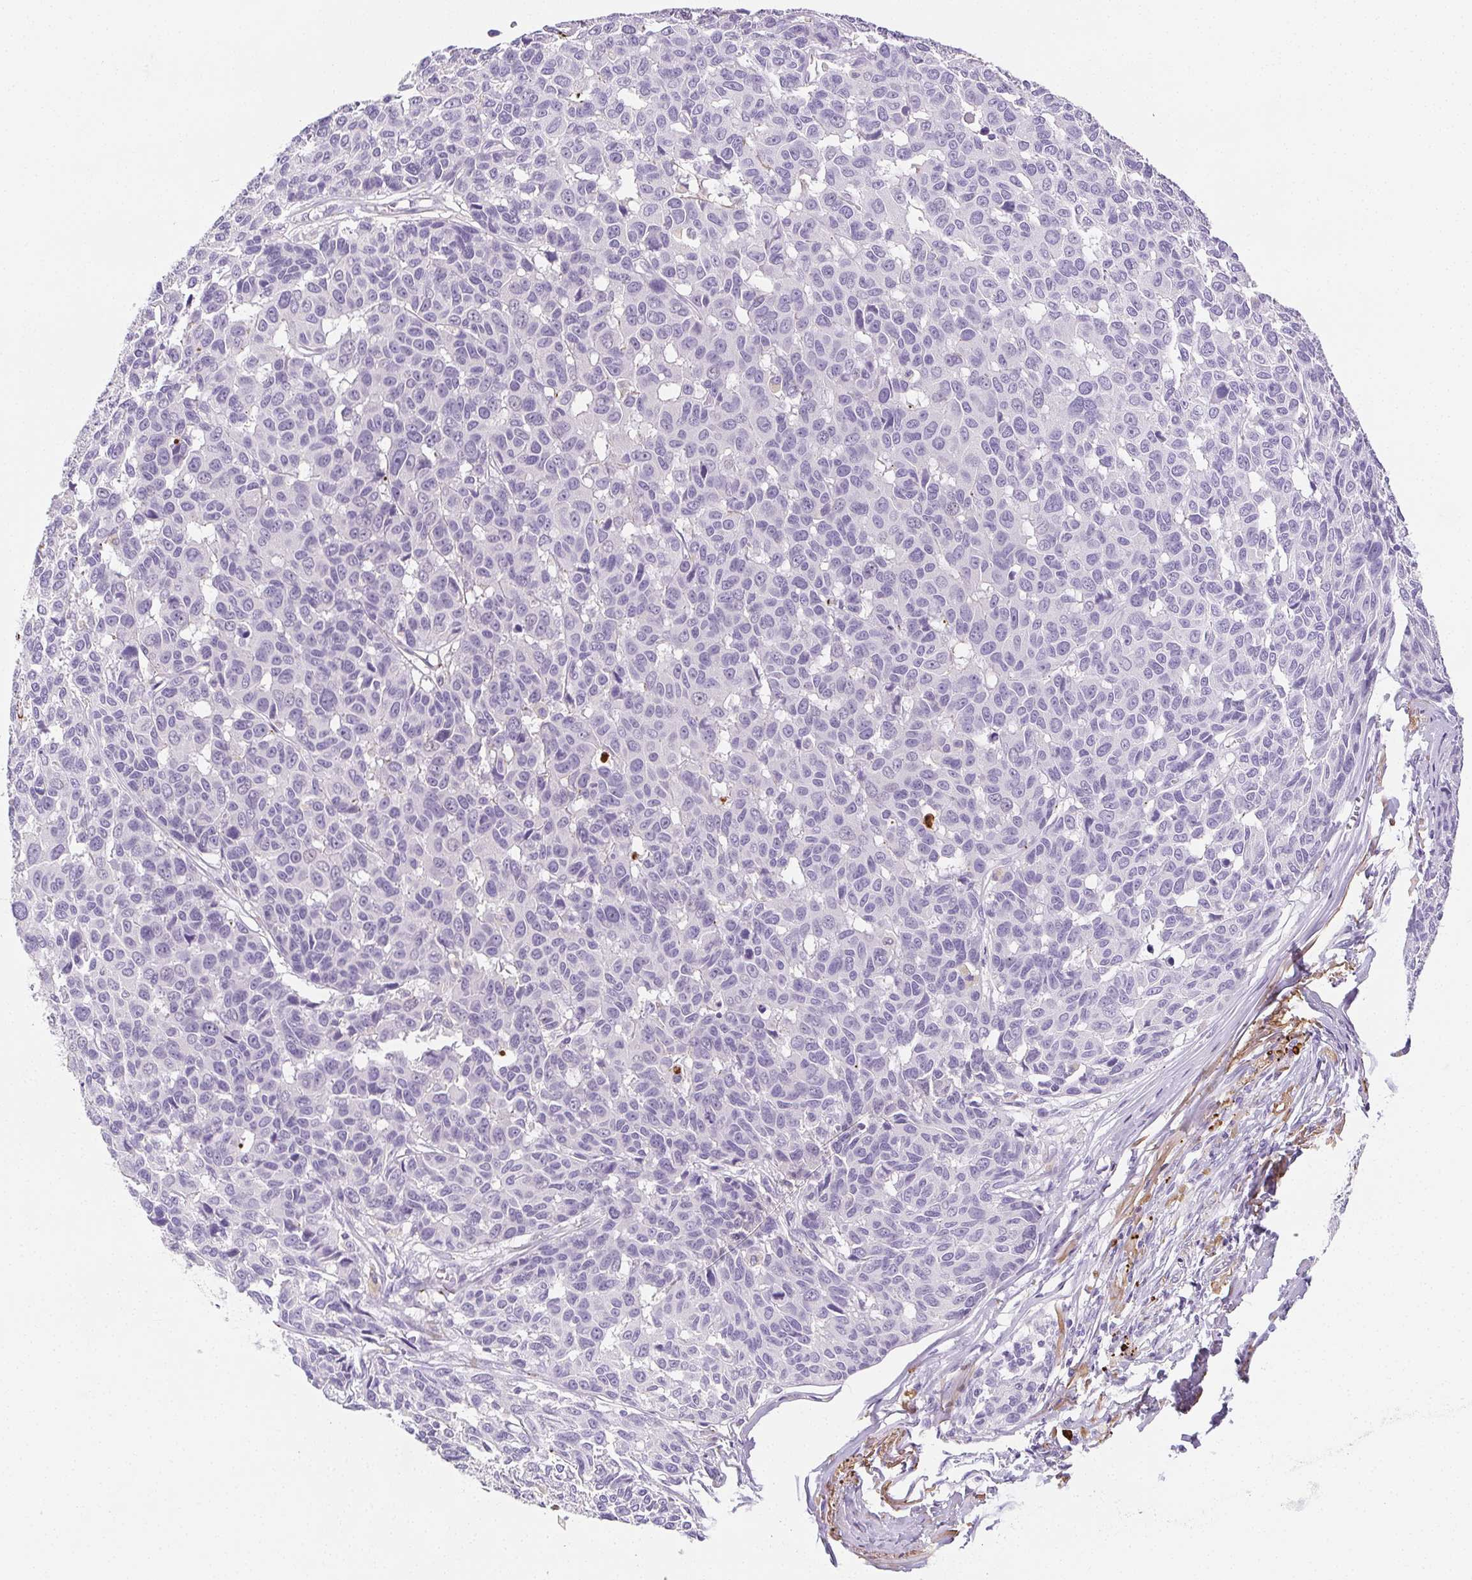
{"staining": {"intensity": "negative", "quantity": "none", "location": "none"}, "tissue": "melanoma", "cell_type": "Tumor cells", "image_type": "cancer", "snomed": [{"axis": "morphology", "description": "Malignant melanoma, NOS"}, {"axis": "topography", "description": "Skin"}], "caption": "There is no significant positivity in tumor cells of malignant melanoma.", "gene": "VTN", "patient": {"sex": "female", "age": 66}}